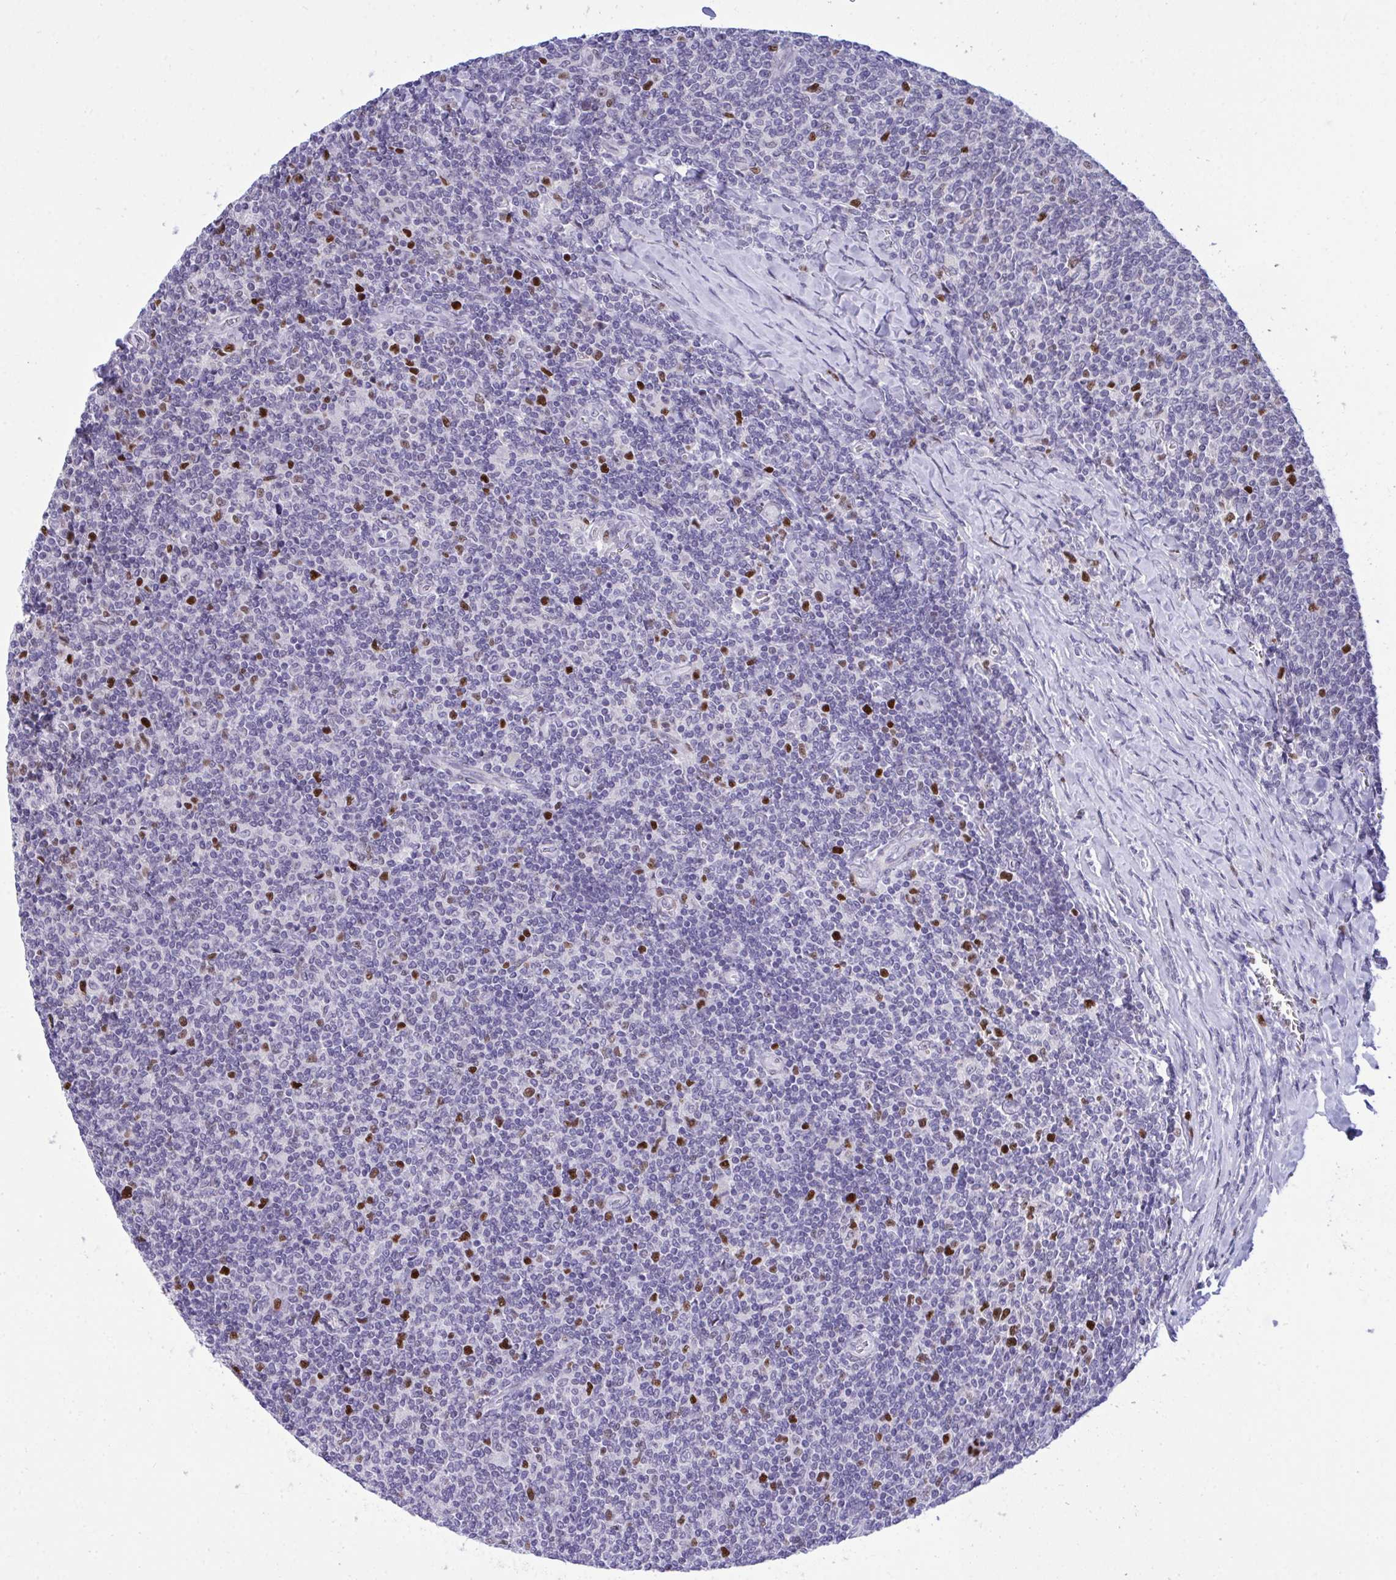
{"staining": {"intensity": "strong", "quantity": "<25%", "location": "nuclear"}, "tissue": "lymphoma", "cell_type": "Tumor cells", "image_type": "cancer", "snomed": [{"axis": "morphology", "description": "Malignant lymphoma, non-Hodgkin's type, Low grade"}, {"axis": "topography", "description": "Lymph node"}], "caption": "A high-resolution histopathology image shows IHC staining of malignant lymphoma, non-Hodgkin's type (low-grade), which reveals strong nuclear positivity in approximately <25% of tumor cells.", "gene": "C1QL2", "patient": {"sex": "male", "age": 52}}